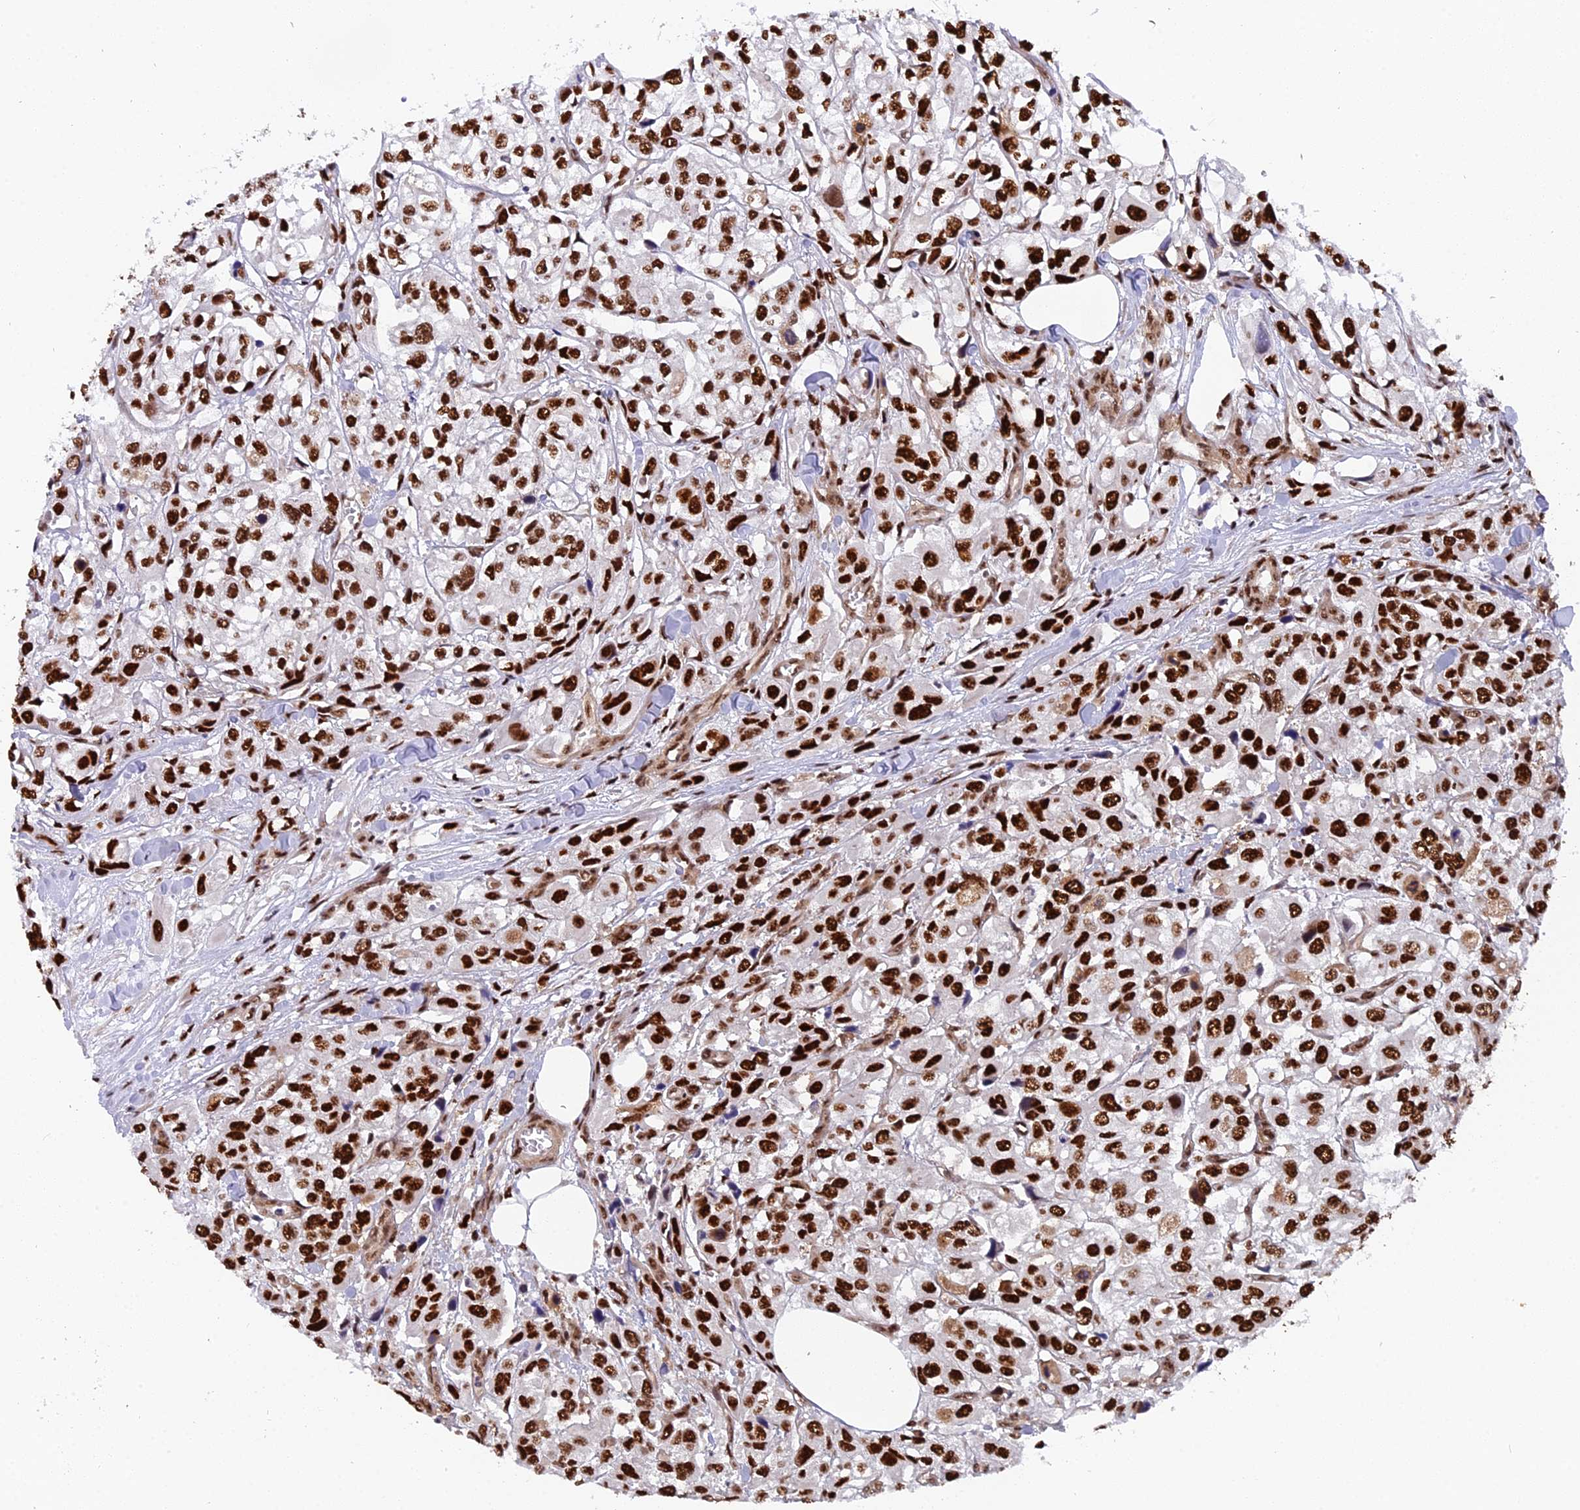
{"staining": {"intensity": "strong", "quantity": ">75%", "location": "nuclear"}, "tissue": "urothelial cancer", "cell_type": "Tumor cells", "image_type": "cancer", "snomed": [{"axis": "morphology", "description": "Urothelial carcinoma, High grade"}, {"axis": "topography", "description": "Urinary bladder"}], "caption": "This is a photomicrograph of immunohistochemistry staining of high-grade urothelial carcinoma, which shows strong staining in the nuclear of tumor cells.", "gene": "RAMAC", "patient": {"sex": "male", "age": 67}}